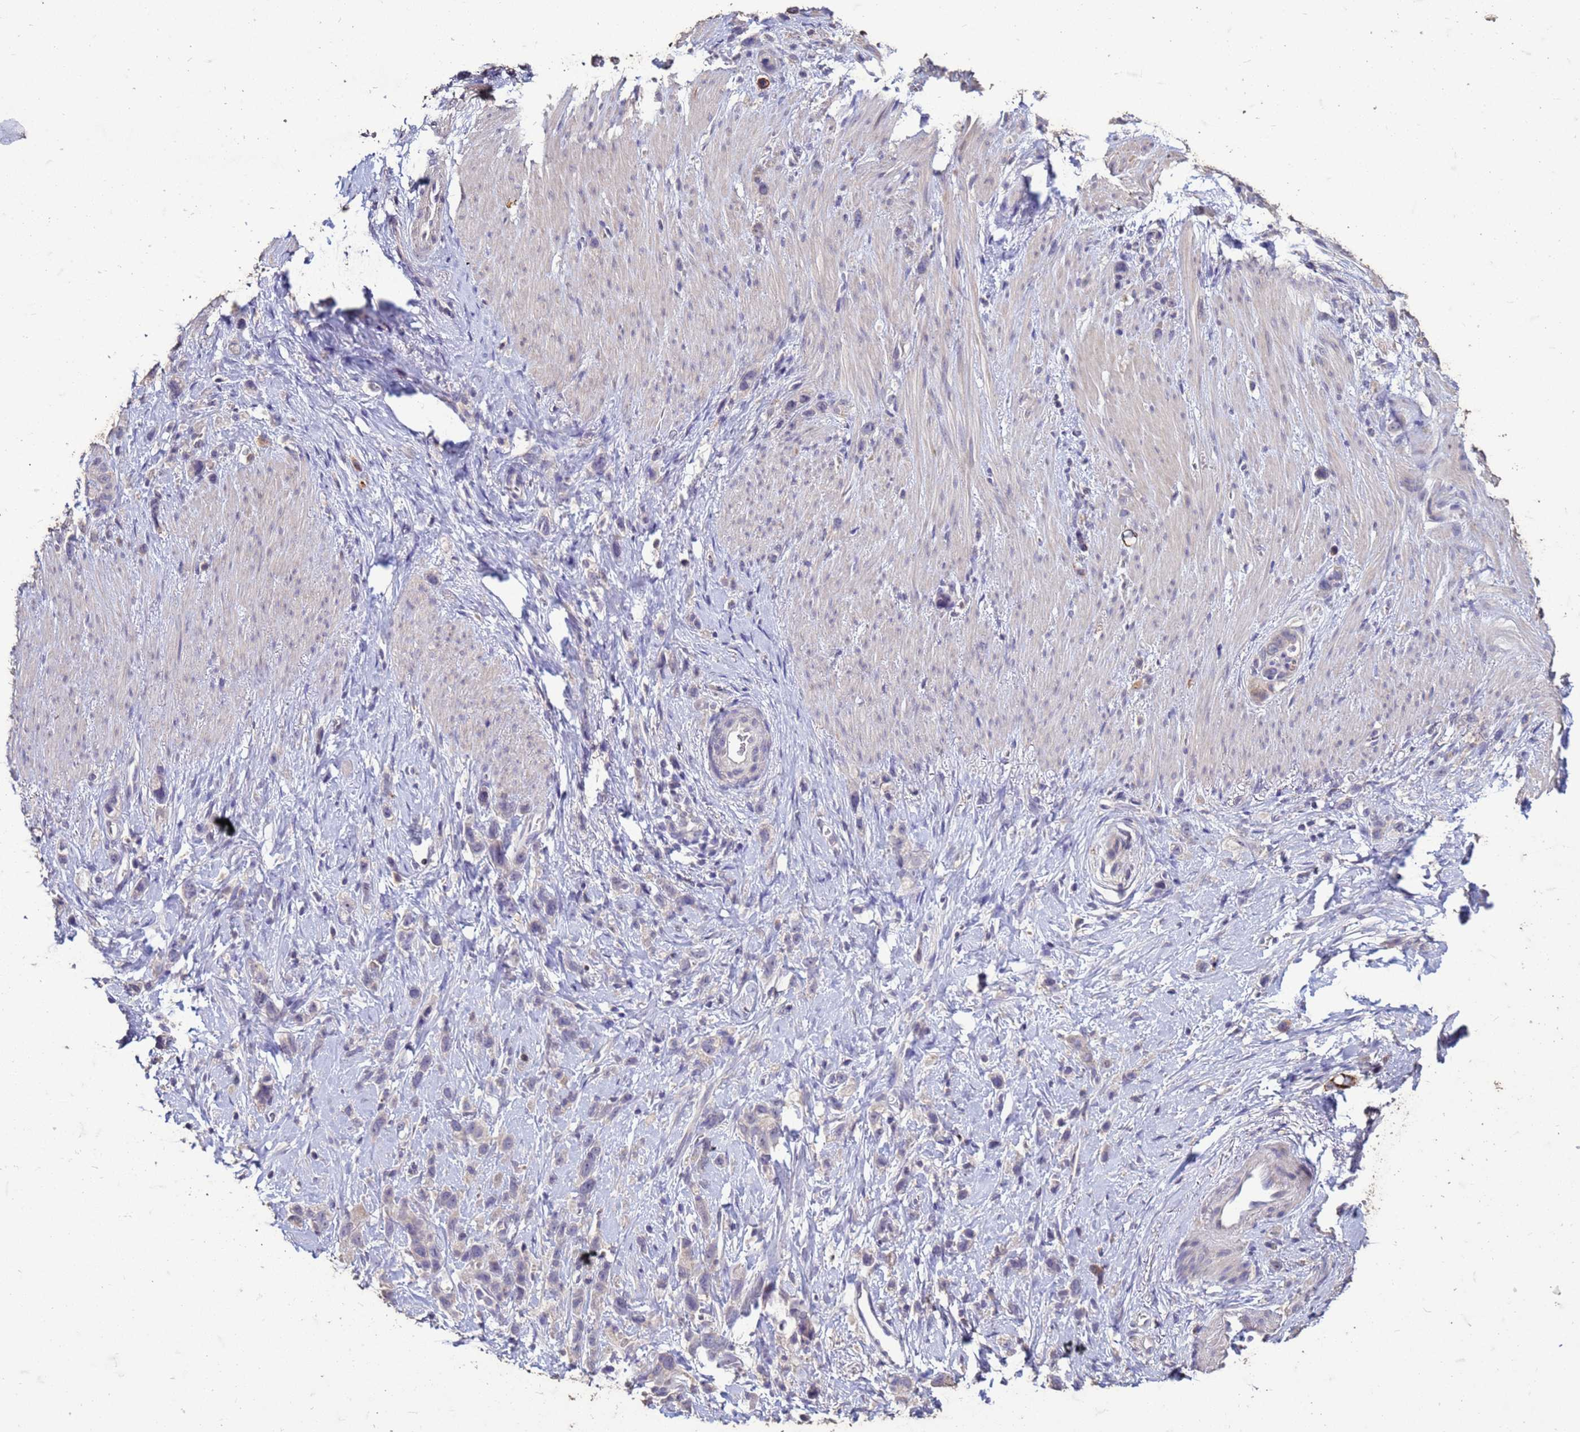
{"staining": {"intensity": "weak", "quantity": "<25%", "location": "cytoplasmic/membranous"}, "tissue": "stomach cancer", "cell_type": "Tumor cells", "image_type": "cancer", "snomed": [{"axis": "morphology", "description": "Adenocarcinoma, NOS"}, {"axis": "topography", "description": "Stomach"}], "caption": "The histopathology image shows no staining of tumor cells in stomach cancer.", "gene": "FAM184B", "patient": {"sex": "female", "age": 65}}